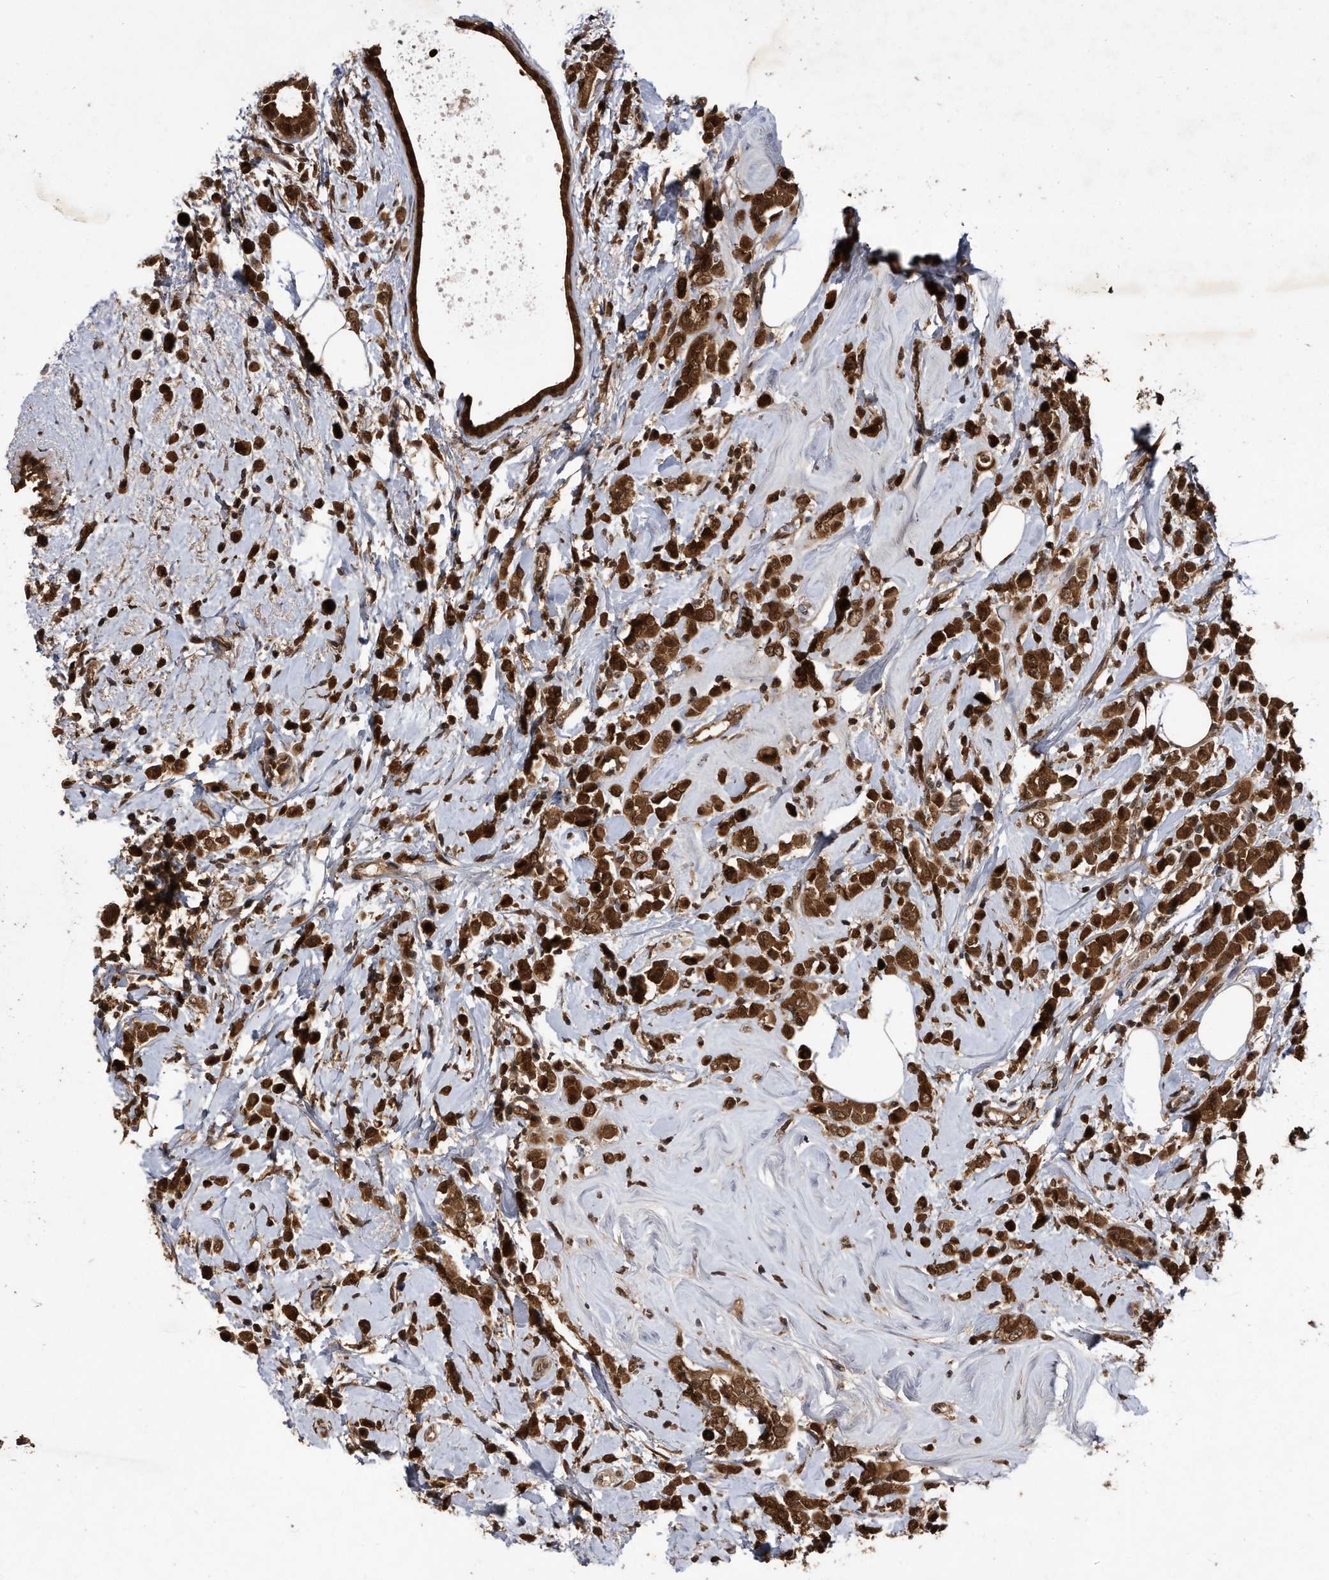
{"staining": {"intensity": "strong", "quantity": ">75%", "location": "cytoplasmic/membranous,nuclear"}, "tissue": "breast cancer", "cell_type": "Tumor cells", "image_type": "cancer", "snomed": [{"axis": "morphology", "description": "Lobular carcinoma"}, {"axis": "topography", "description": "Breast"}], "caption": "There is high levels of strong cytoplasmic/membranous and nuclear expression in tumor cells of lobular carcinoma (breast), as demonstrated by immunohistochemical staining (brown color).", "gene": "RAD23B", "patient": {"sex": "female", "age": 47}}